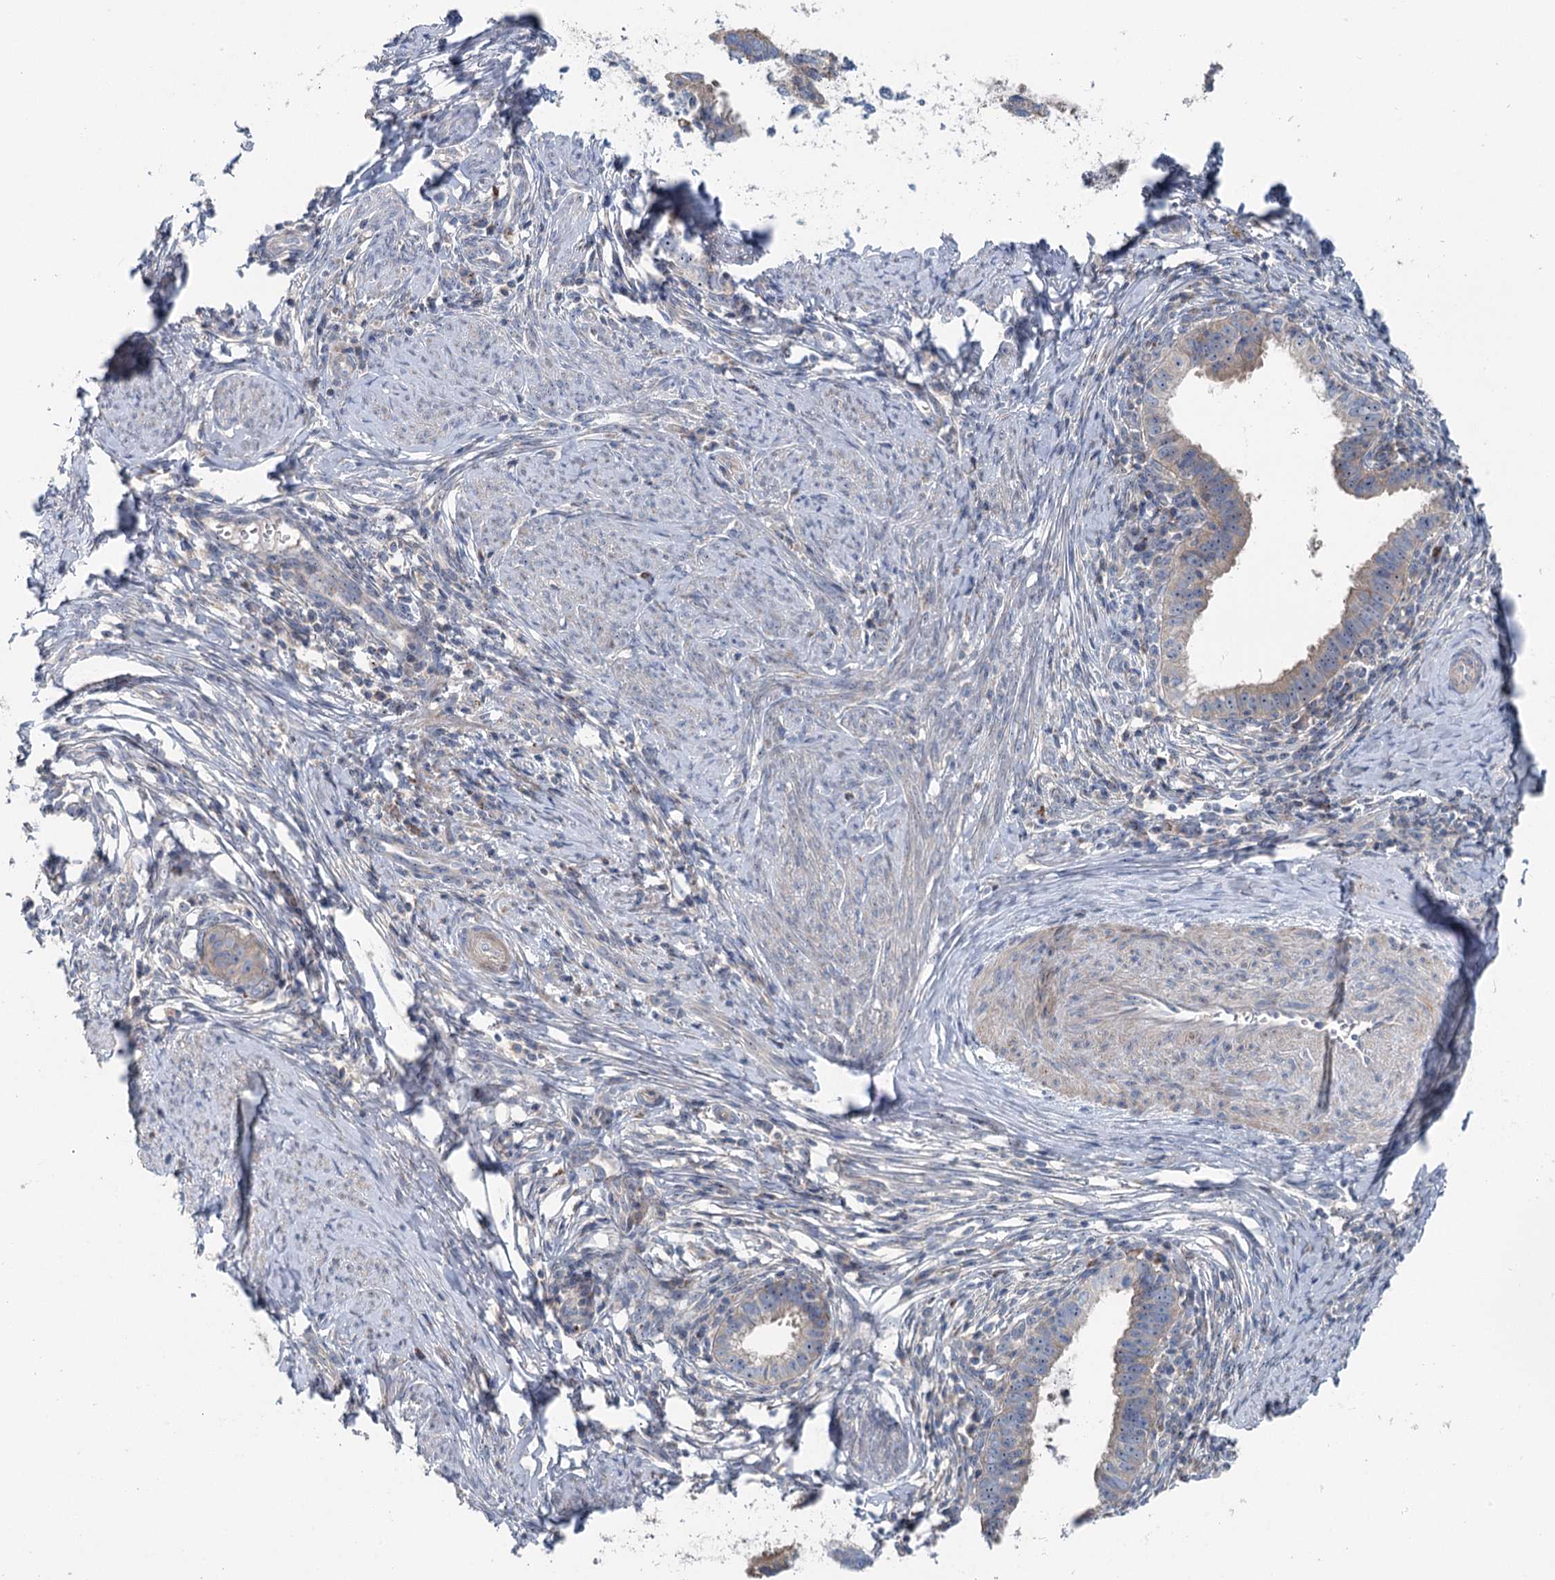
{"staining": {"intensity": "negative", "quantity": "none", "location": "none"}, "tissue": "cervical cancer", "cell_type": "Tumor cells", "image_type": "cancer", "snomed": [{"axis": "morphology", "description": "Adenocarcinoma, NOS"}, {"axis": "topography", "description": "Cervix"}], "caption": "Immunohistochemistry histopathology image of neoplastic tissue: cervical cancer stained with DAB displays no significant protein staining in tumor cells.", "gene": "MARK2", "patient": {"sex": "female", "age": 36}}